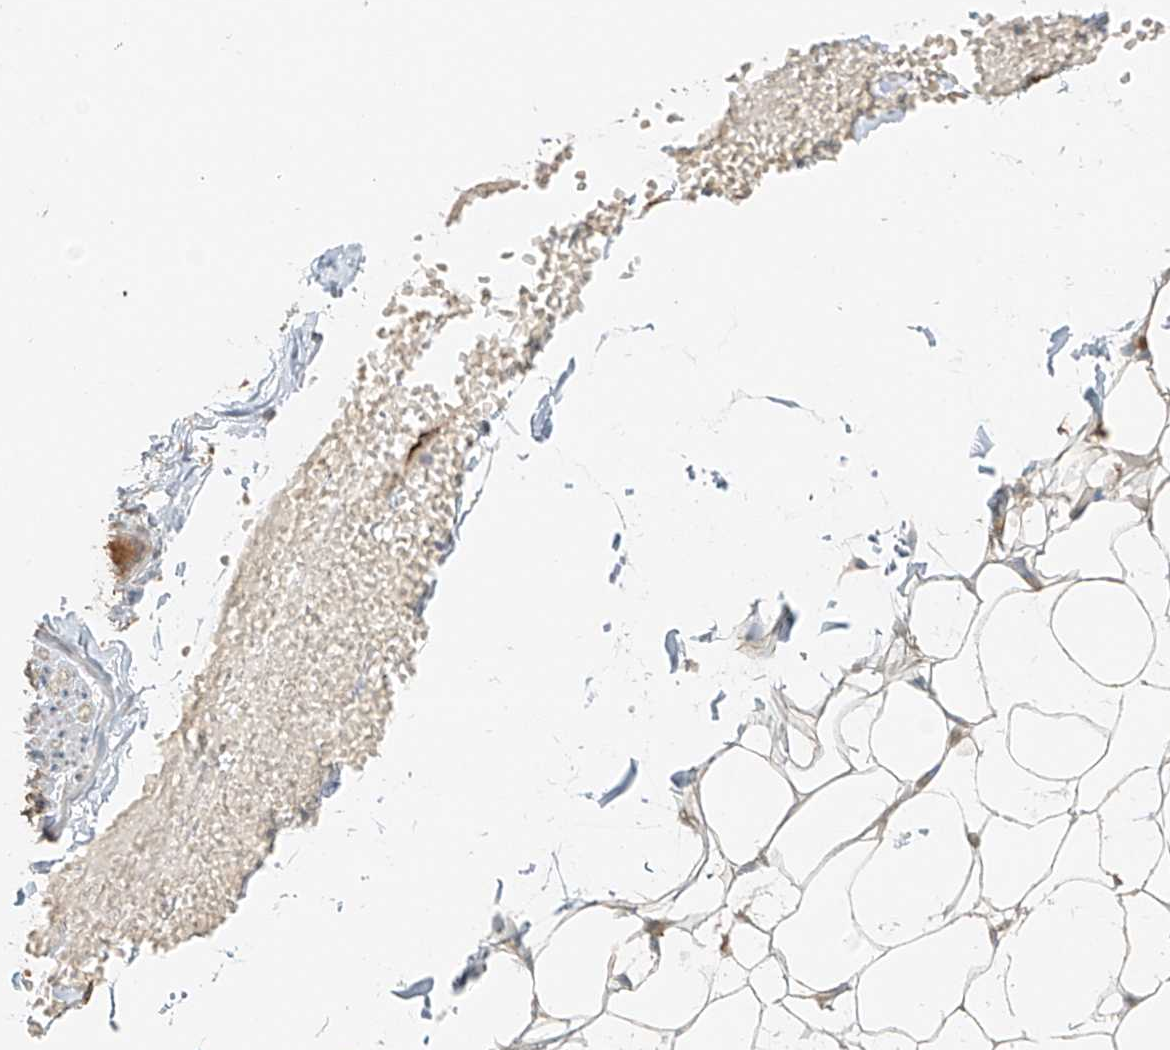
{"staining": {"intensity": "weak", "quantity": "25%-75%", "location": "cytoplasmic/membranous"}, "tissue": "adipose tissue", "cell_type": "Adipocytes", "image_type": "normal", "snomed": [{"axis": "morphology", "description": "Normal tissue, NOS"}, {"axis": "topography", "description": "Breast"}], "caption": "A photomicrograph showing weak cytoplasmic/membranous expression in approximately 25%-75% of adipocytes in benign adipose tissue, as visualized by brown immunohistochemical staining.", "gene": "FSTL1", "patient": {"sex": "female", "age": 23}}